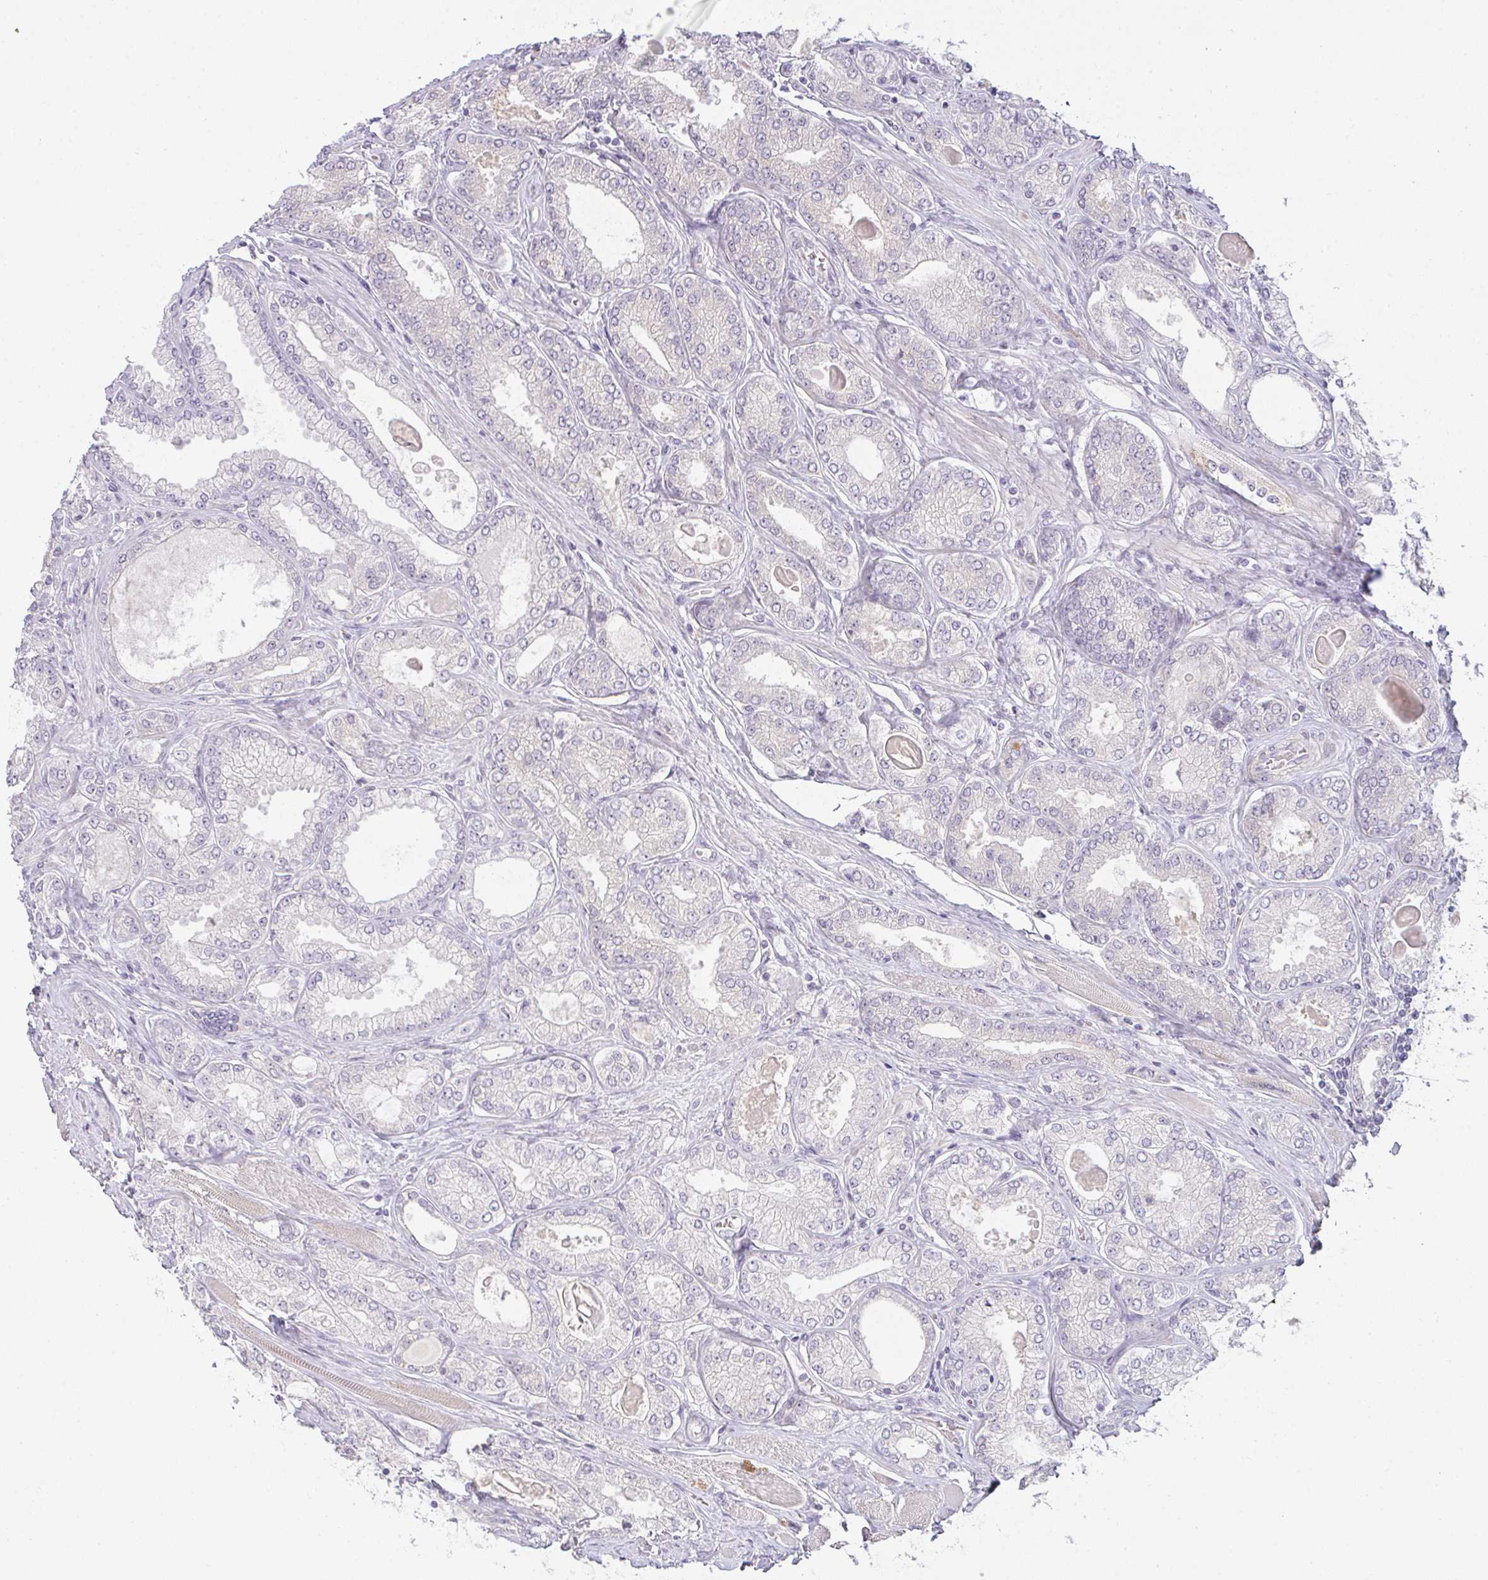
{"staining": {"intensity": "negative", "quantity": "none", "location": "none"}, "tissue": "prostate cancer", "cell_type": "Tumor cells", "image_type": "cancer", "snomed": [{"axis": "morphology", "description": "Adenocarcinoma, High grade"}, {"axis": "topography", "description": "Prostate"}], "caption": "Human adenocarcinoma (high-grade) (prostate) stained for a protein using immunohistochemistry displays no positivity in tumor cells.", "gene": "CSE1L", "patient": {"sex": "male", "age": 68}}